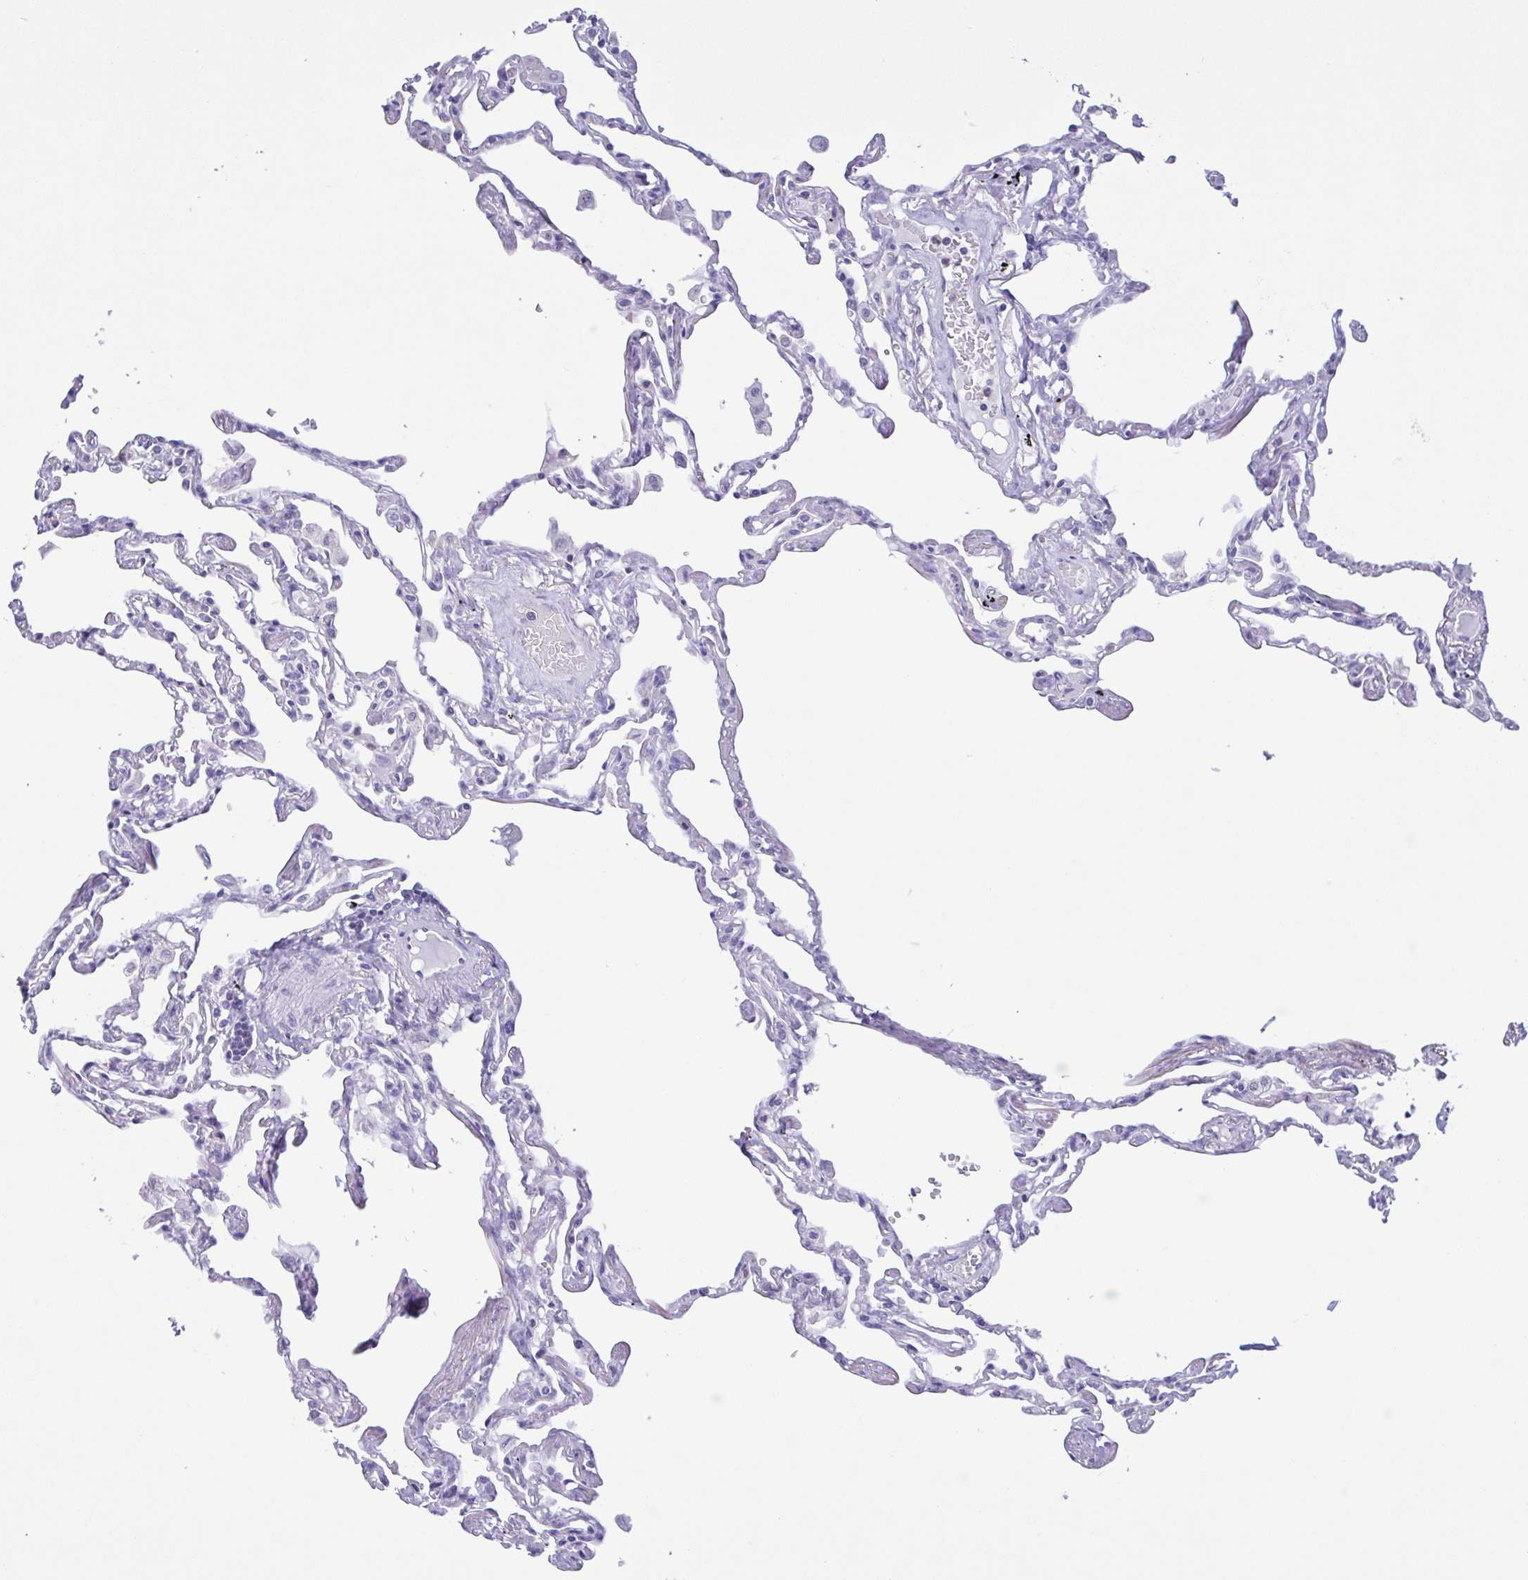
{"staining": {"intensity": "negative", "quantity": "none", "location": "none"}, "tissue": "lung", "cell_type": "Alveolar cells", "image_type": "normal", "snomed": [{"axis": "morphology", "description": "Normal tissue, NOS"}, {"axis": "topography", "description": "Lung"}], "caption": "IHC of normal lung demonstrates no positivity in alveolar cells.", "gene": "LDHC", "patient": {"sex": "female", "age": 67}}